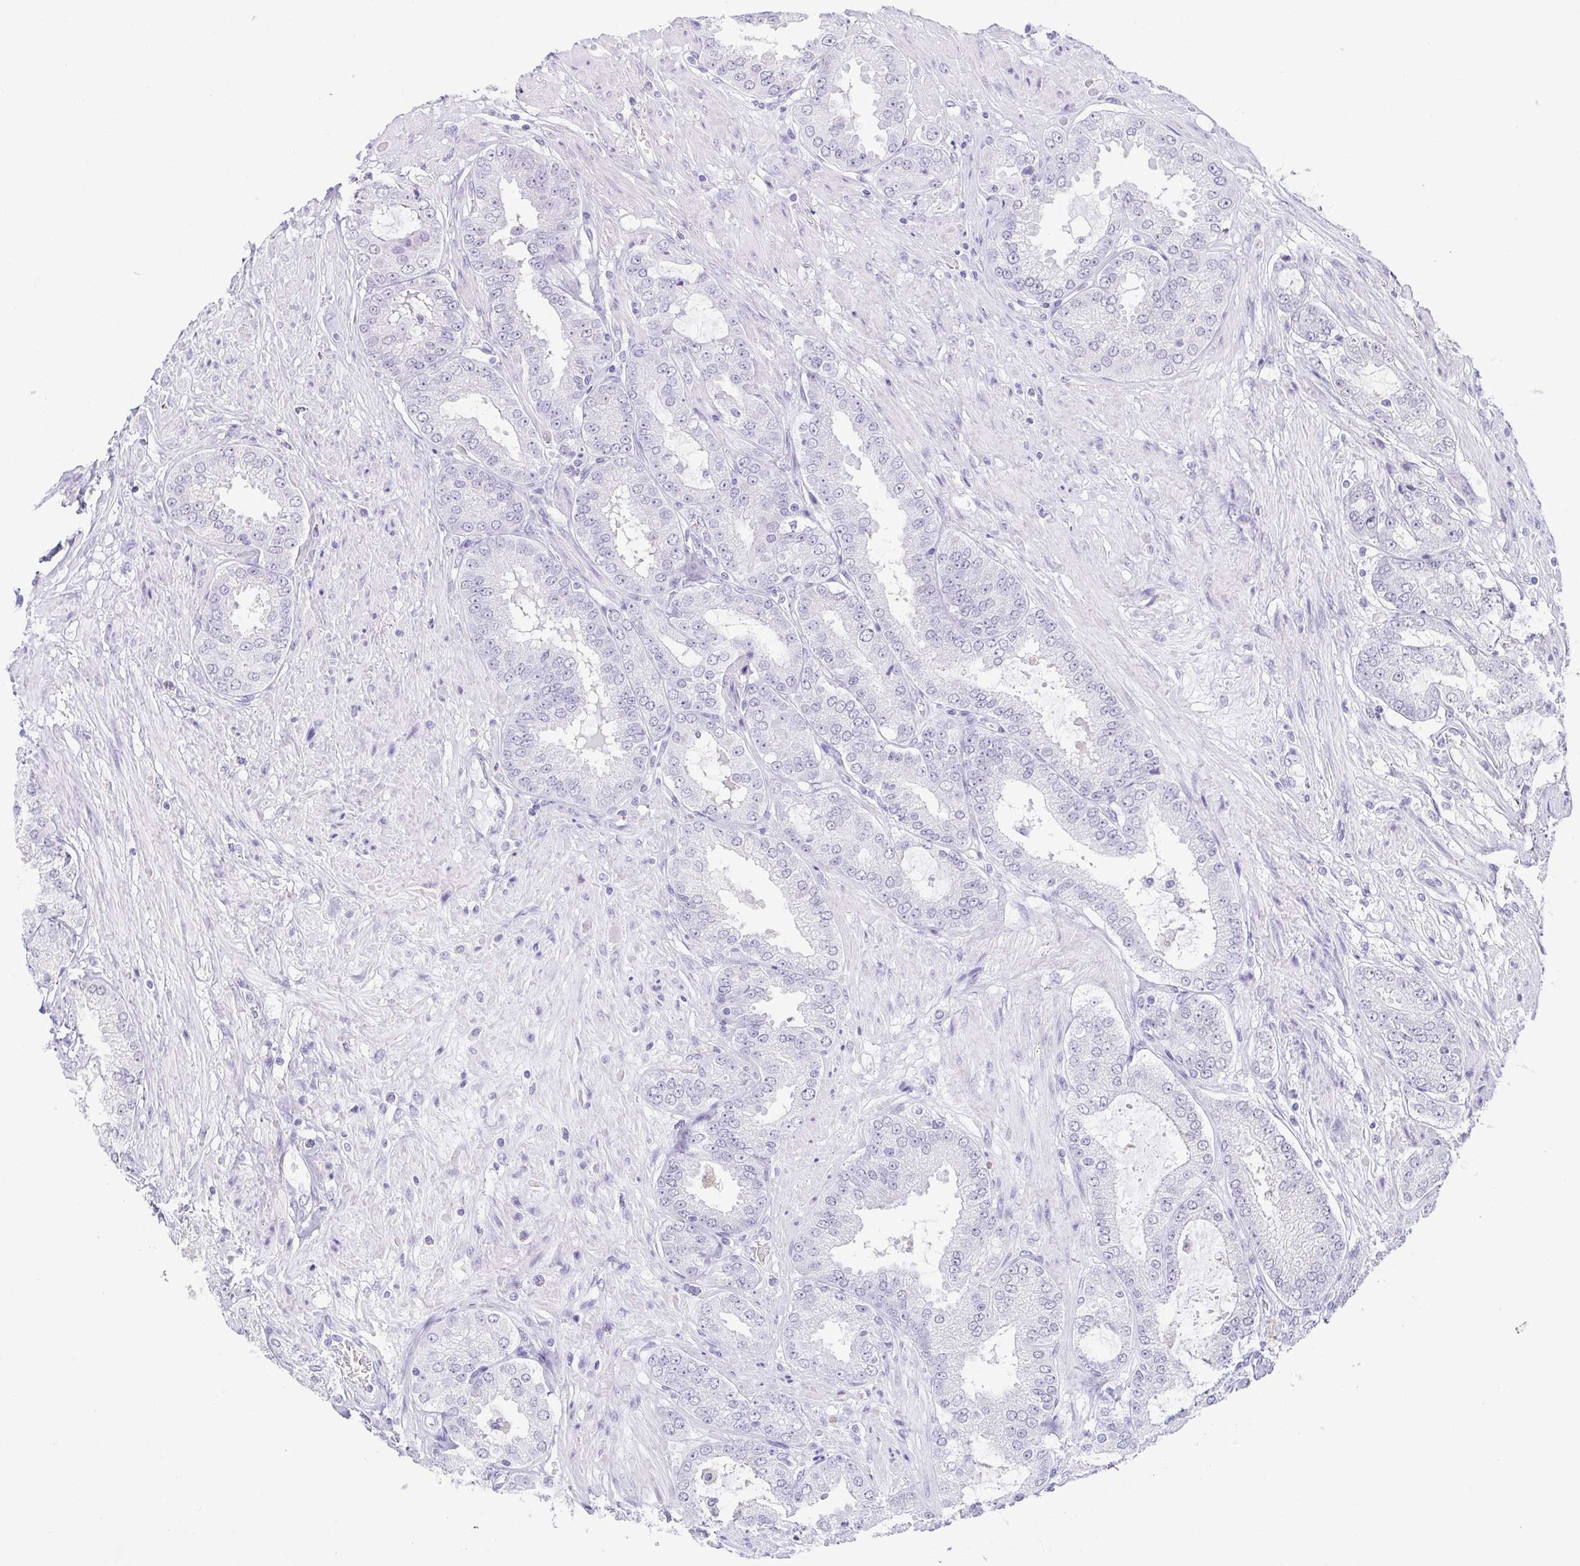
{"staining": {"intensity": "negative", "quantity": "none", "location": "none"}, "tissue": "prostate cancer", "cell_type": "Tumor cells", "image_type": "cancer", "snomed": [{"axis": "morphology", "description": "Adenocarcinoma, High grade"}, {"axis": "topography", "description": "Prostate"}], "caption": "This is an immunohistochemistry (IHC) micrograph of human prostate cancer (adenocarcinoma (high-grade)). There is no positivity in tumor cells.", "gene": "ESX1", "patient": {"sex": "male", "age": 71}}